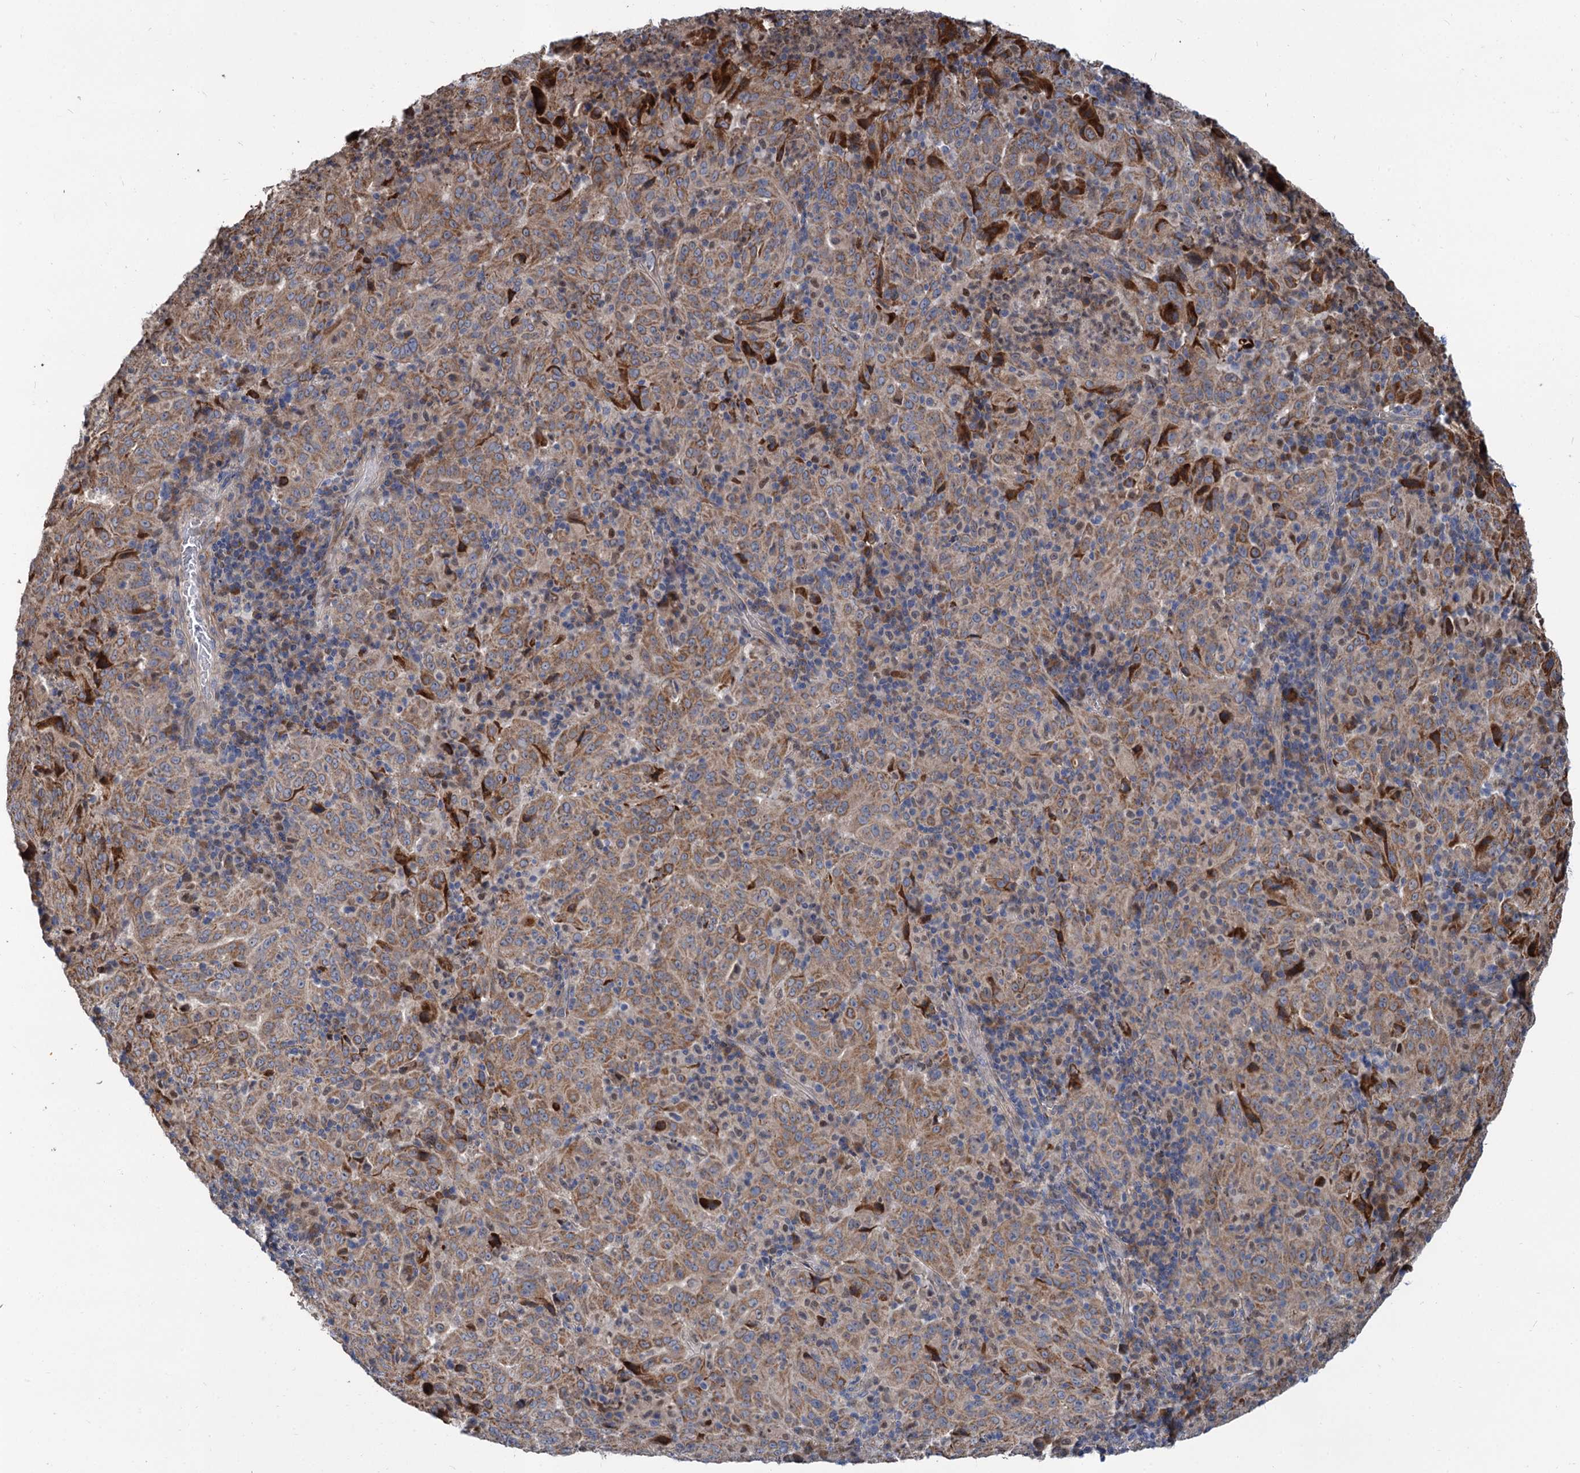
{"staining": {"intensity": "moderate", "quantity": ">75%", "location": "cytoplasmic/membranous"}, "tissue": "pancreatic cancer", "cell_type": "Tumor cells", "image_type": "cancer", "snomed": [{"axis": "morphology", "description": "Adenocarcinoma, NOS"}, {"axis": "topography", "description": "Pancreas"}], "caption": "Protein analysis of pancreatic cancer (adenocarcinoma) tissue displays moderate cytoplasmic/membranous expression in approximately >75% of tumor cells.", "gene": "ALKBH7", "patient": {"sex": "male", "age": 63}}